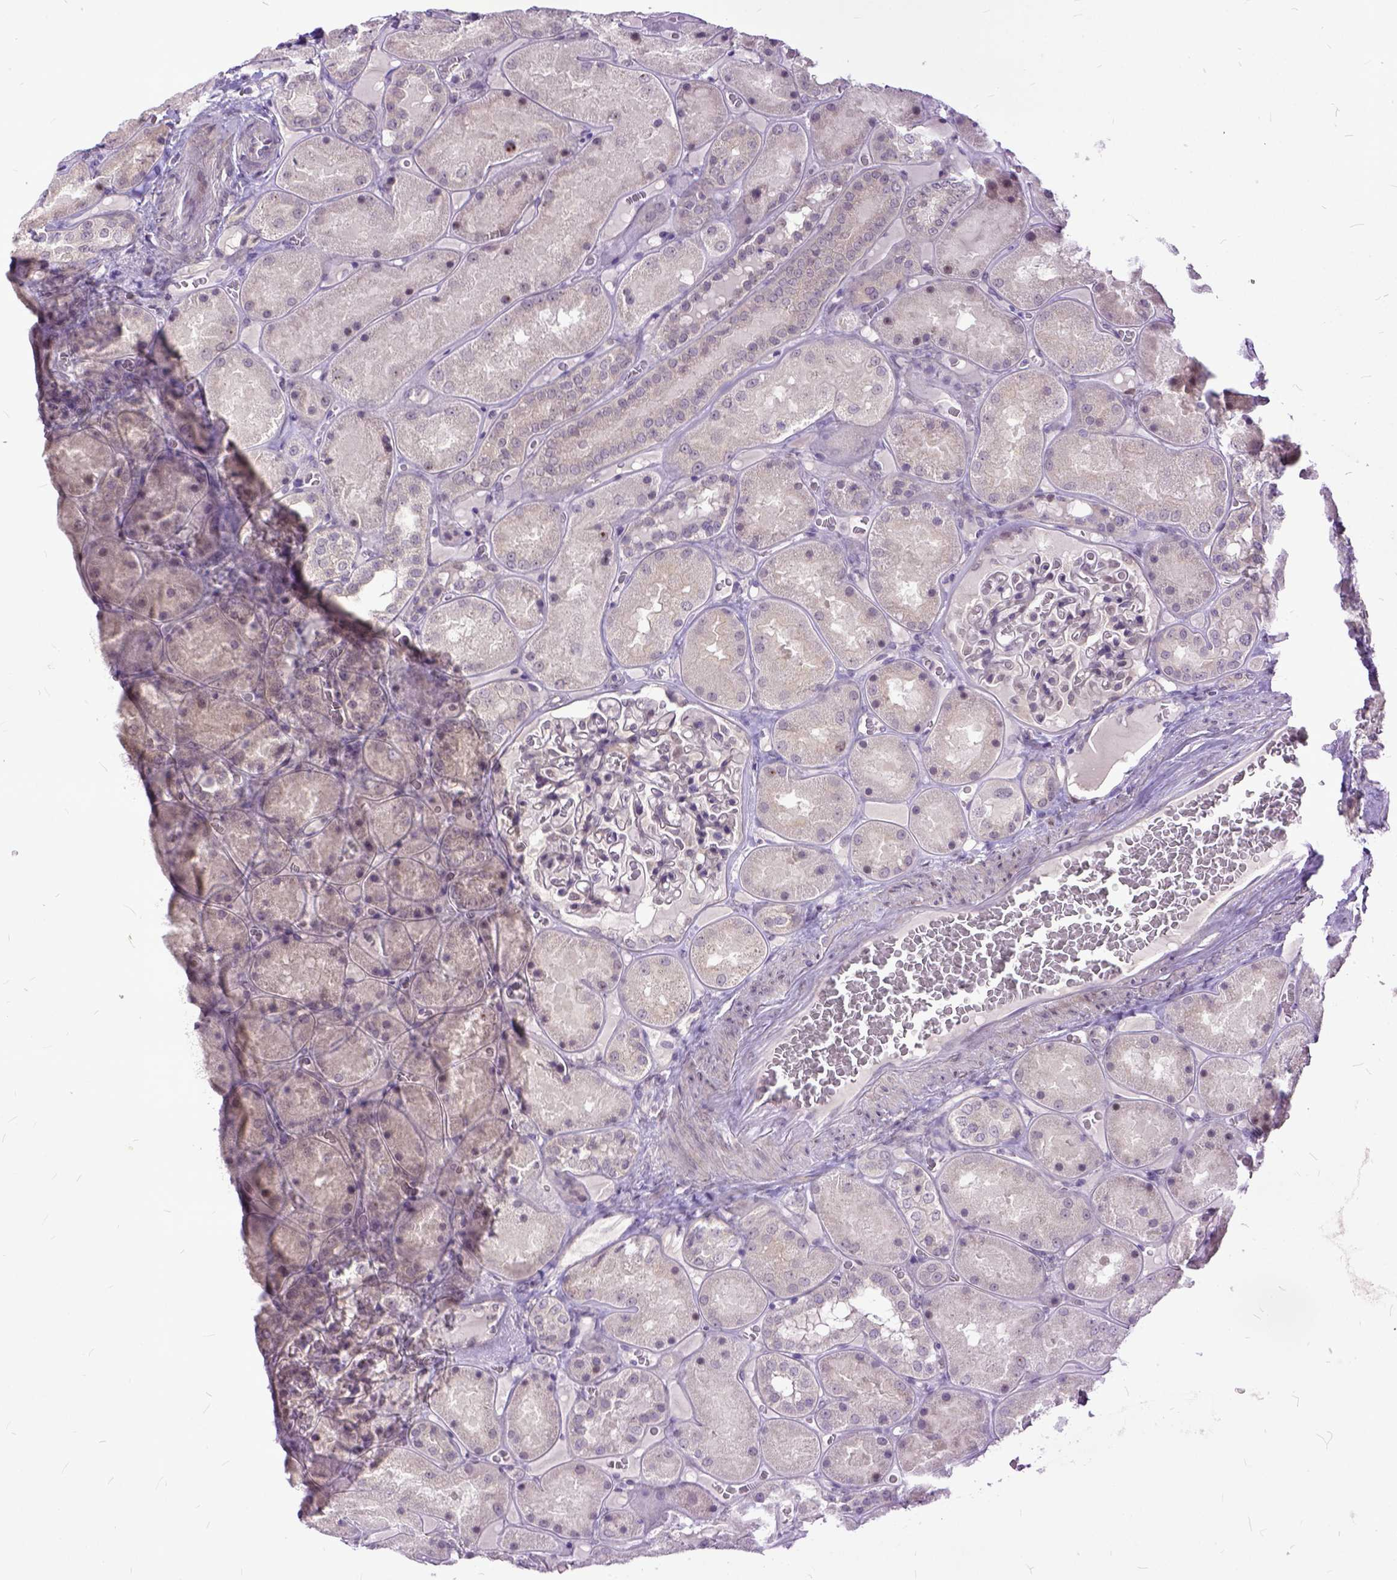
{"staining": {"intensity": "moderate", "quantity": "<25%", "location": "nuclear"}, "tissue": "kidney", "cell_type": "Cells in glomeruli", "image_type": "normal", "snomed": [{"axis": "morphology", "description": "Normal tissue, NOS"}, {"axis": "topography", "description": "Kidney"}], "caption": "Protein expression analysis of benign human kidney reveals moderate nuclear staining in about <25% of cells in glomeruli. Nuclei are stained in blue.", "gene": "TCEAL7", "patient": {"sex": "male", "age": 73}}